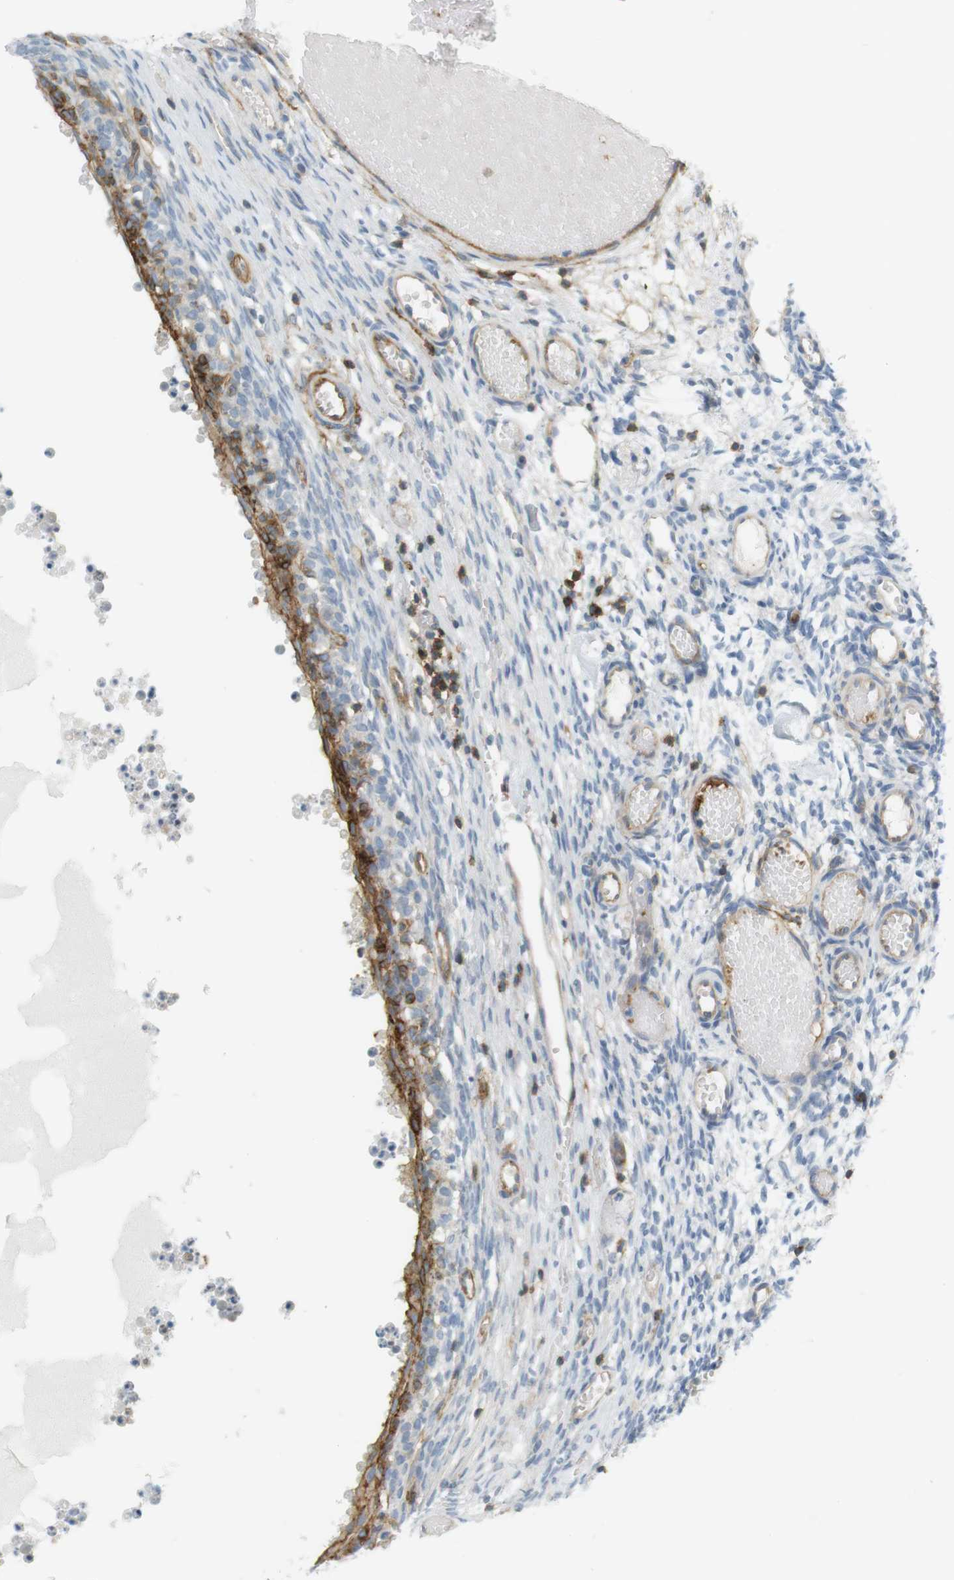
{"staining": {"intensity": "negative", "quantity": "none", "location": "none"}, "tissue": "ovary", "cell_type": "Ovarian stroma cells", "image_type": "normal", "snomed": [{"axis": "morphology", "description": "Normal tissue, NOS"}, {"axis": "topography", "description": "Ovary"}], "caption": "Immunohistochemical staining of unremarkable human ovary displays no significant positivity in ovarian stroma cells.", "gene": "F2R", "patient": {"sex": "female", "age": 35}}